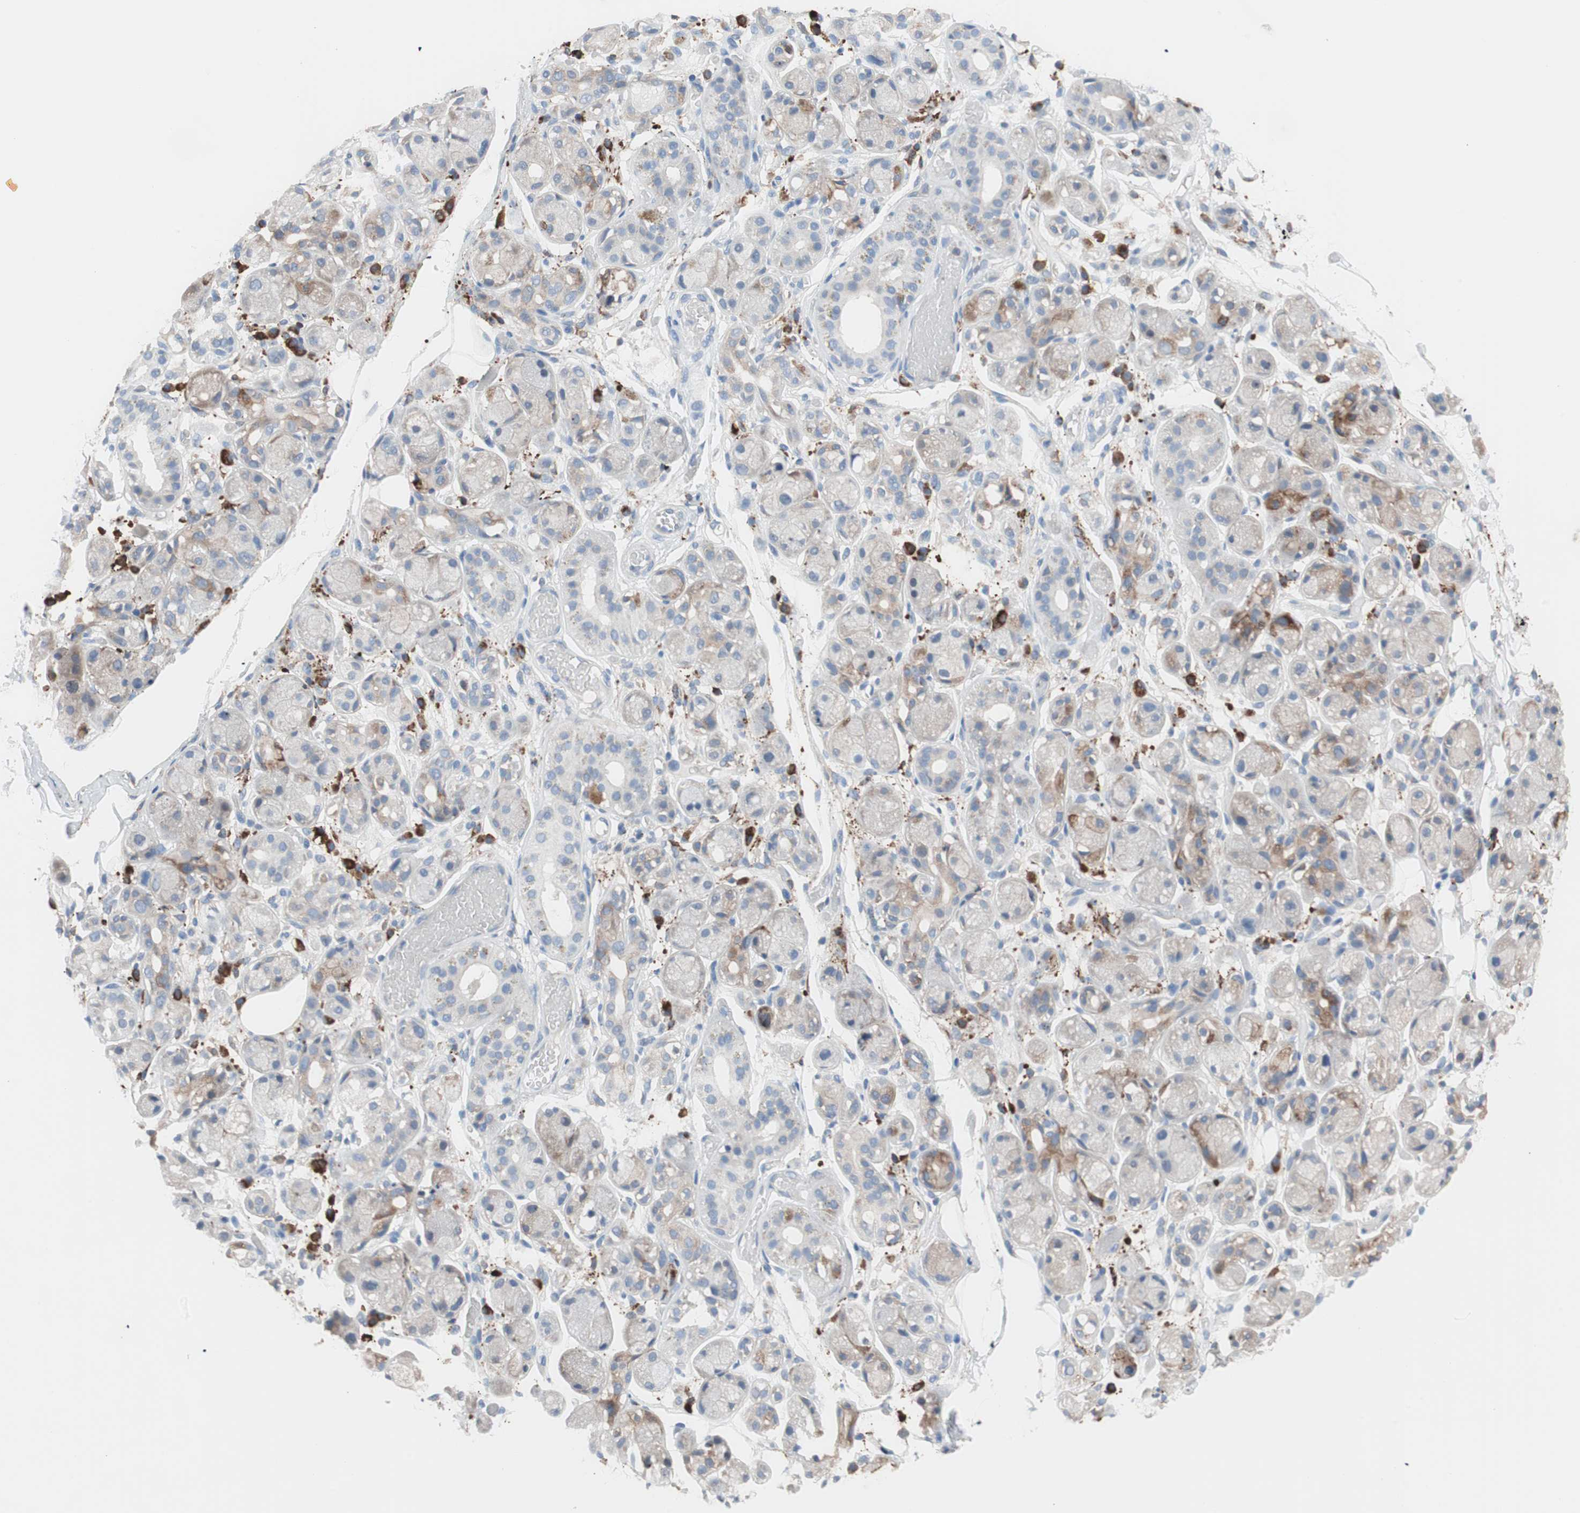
{"staining": {"intensity": "negative", "quantity": "none", "location": "none"}, "tissue": "adipose tissue", "cell_type": "Adipocytes", "image_type": "normal", "snomed": [{"axis": "morphology", "description": "Normal tissue, NOS"}, {"axis": "morphology", "description": "Inflammation, NOS"}, {"axis": "topography", "description": "Vascular tissue"}, {"axis": "topography", "description": "Salivary gland"}], "caption": "Adipocytes show no significant protein expression in benign adipose tissue. The staining is performed using DAB (3,3'-diaminobenzidine) brown chromogen with nuclei counter-stained in using hematoxylin.", "gene": "SLC27A4", "patient": {"sex": "female", "age": 75}}